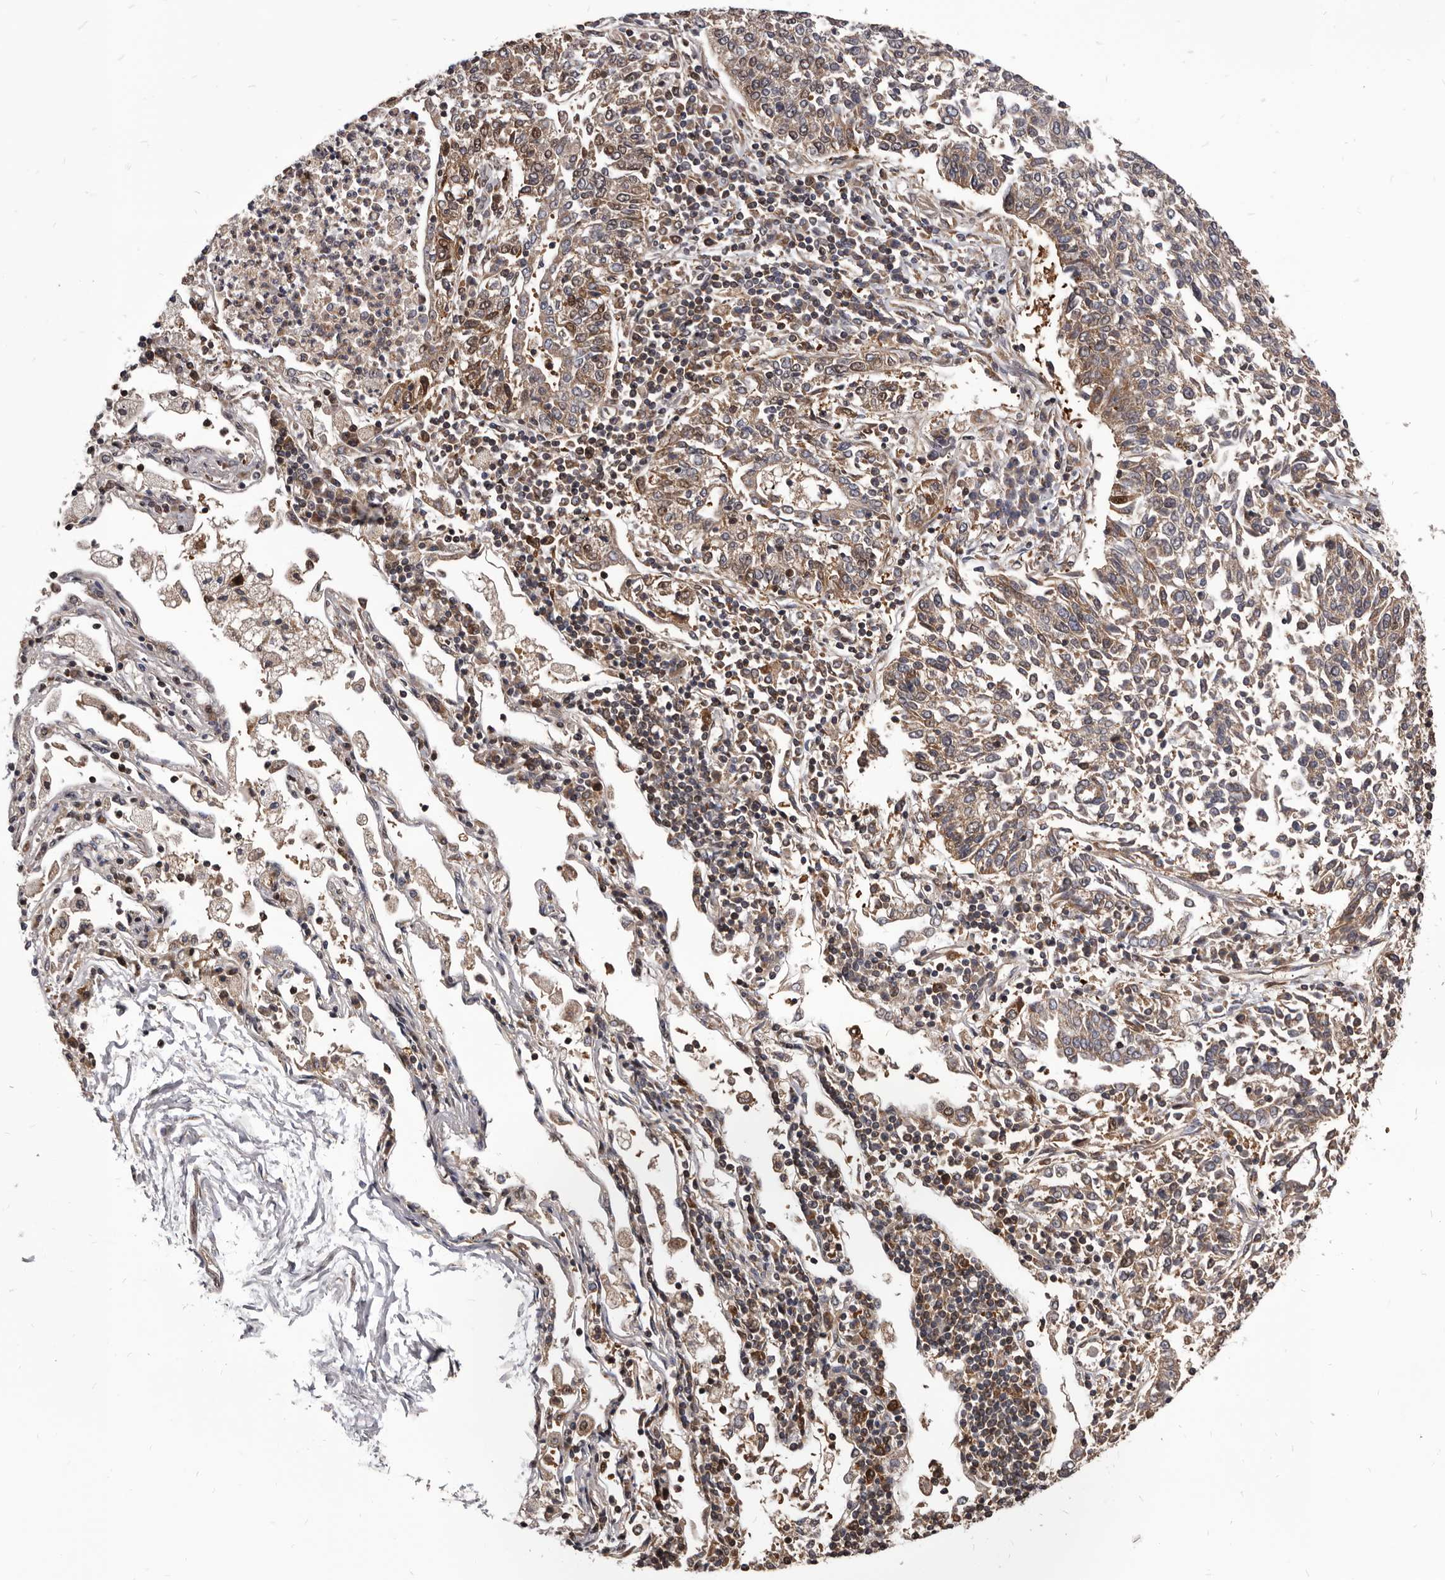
{"staining": {"intensity": "weak", "quantity": "25%-75%", "location": "cytoplasmic/membranous,nuclear"}, "tissue": "lung cancer", "cell_type": "Tumor cells", "image_type": "cancer", "snomed": [{"axis": "morphology", "description": "Normal tissue, NOS"}, {"axis": "morphology", "description": "Squamous cell carcinoma, NOS"}, {"axis": "topography", "description": "Cartilage tissue"}, {"axis": "topography", "description": "Lung"}, {"axis": "topography", "description": "Peripheral nerve tissue"}], "caption": "Lung squamous cell carcinoma stained for a protein (brown) demonstrates weak cytoplasmic/membranous and nuclear positive staining in about 25%-75% of tumor cells.", "gene": "MAP3K14", "patient": {"sex": "female", "age": 49}}